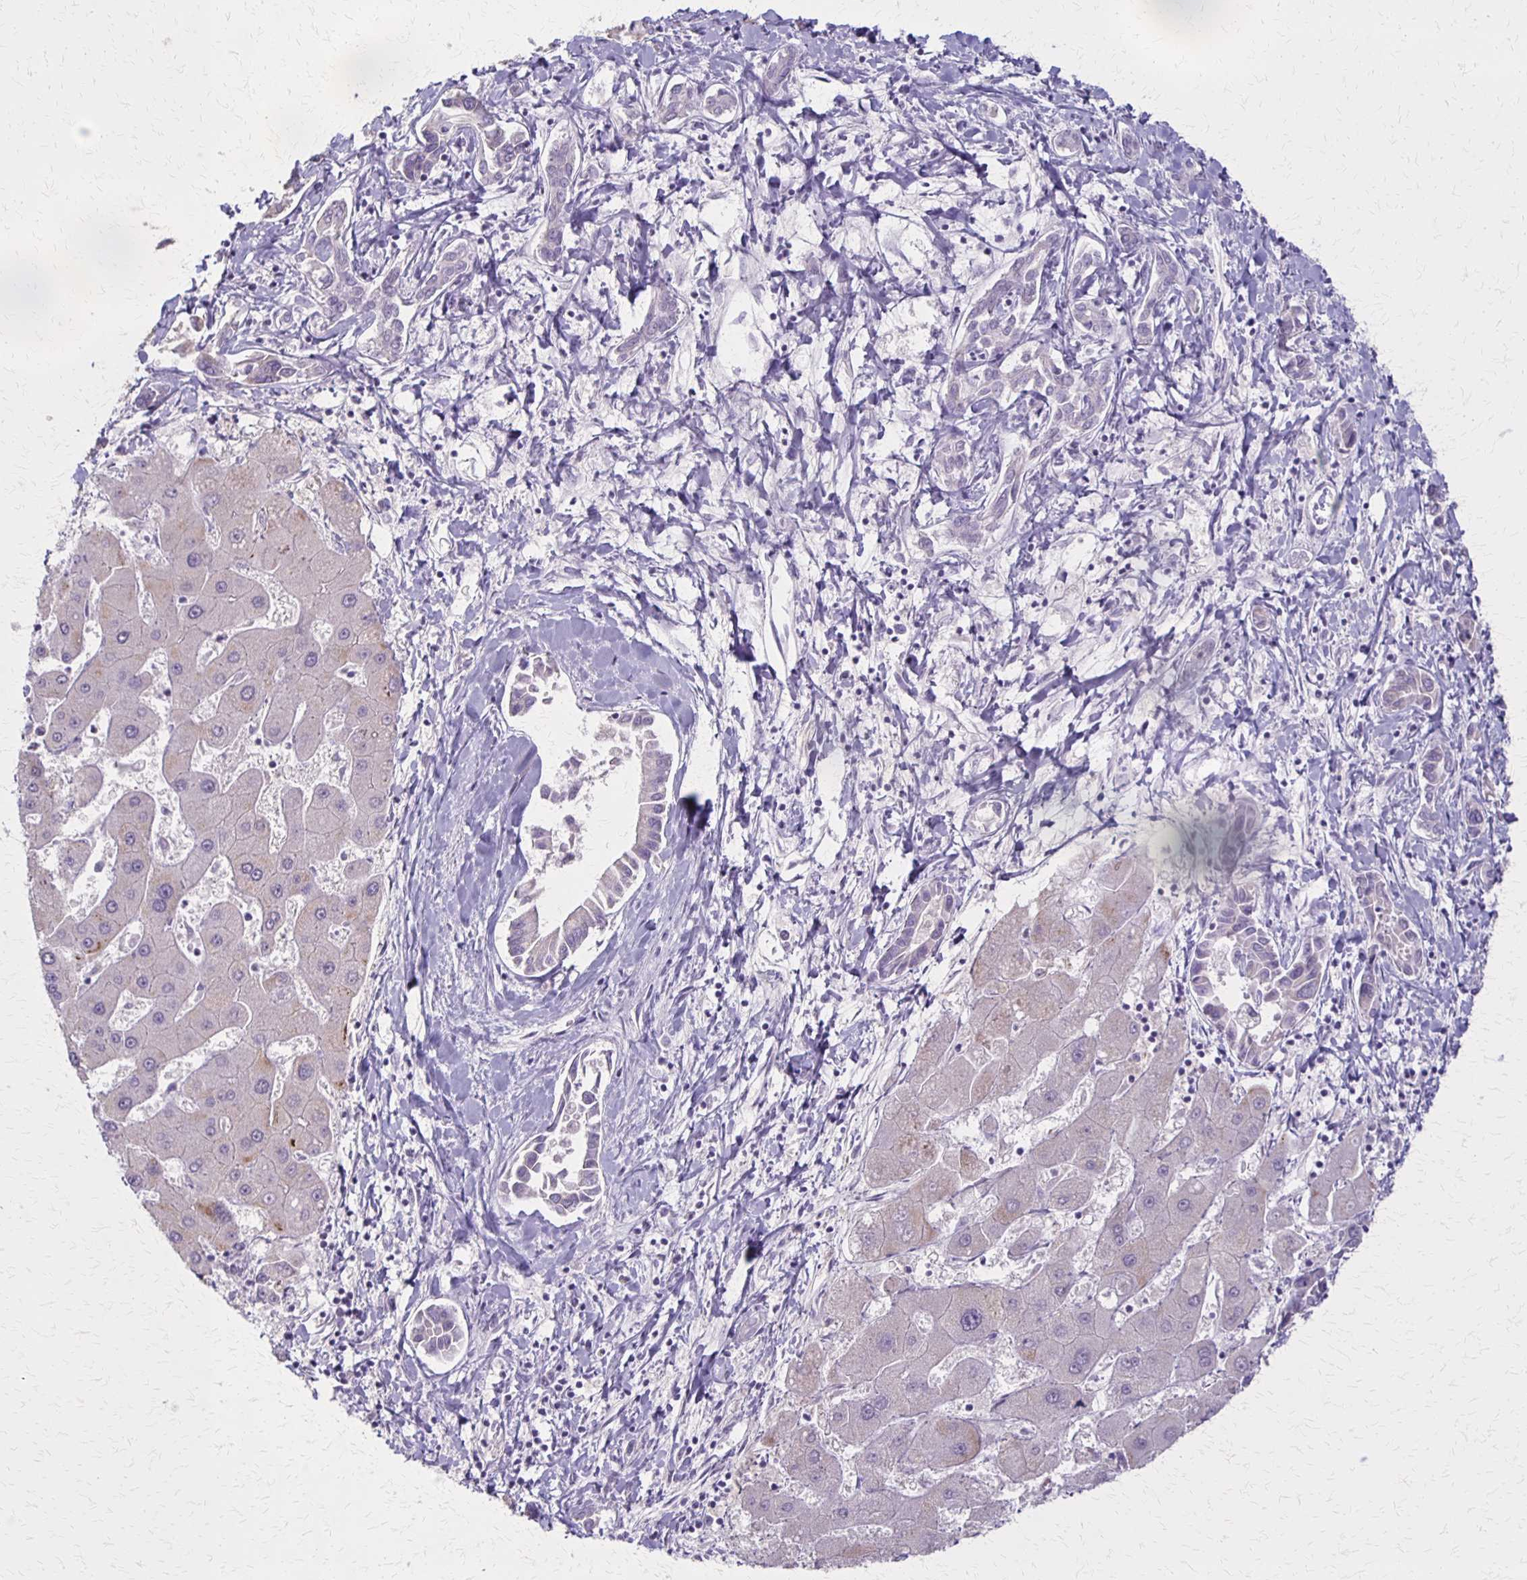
{"staining": {"intensity": "negative", "quantity": "none", "location": "none"}, "tissue": "liver cancer", "cell_type": "Tumor cells", "image_type": "cancer", "snomed": [{"axis": "morphology", "description": "Cholangiocarcinoma"}, {"axis": "topography", "description": "Liver"}], "caption": "IHC image of liver cancer (cholangiocarcinoma) stained for a protein (brown), which demonstrates no staining in tumor cells. (DAB (3,3'-diaminobenzidine) IHC with hematoxylin counter stain).", "gene": "SLC35E2B", "patient": {"sex": "male", "age": 66}}